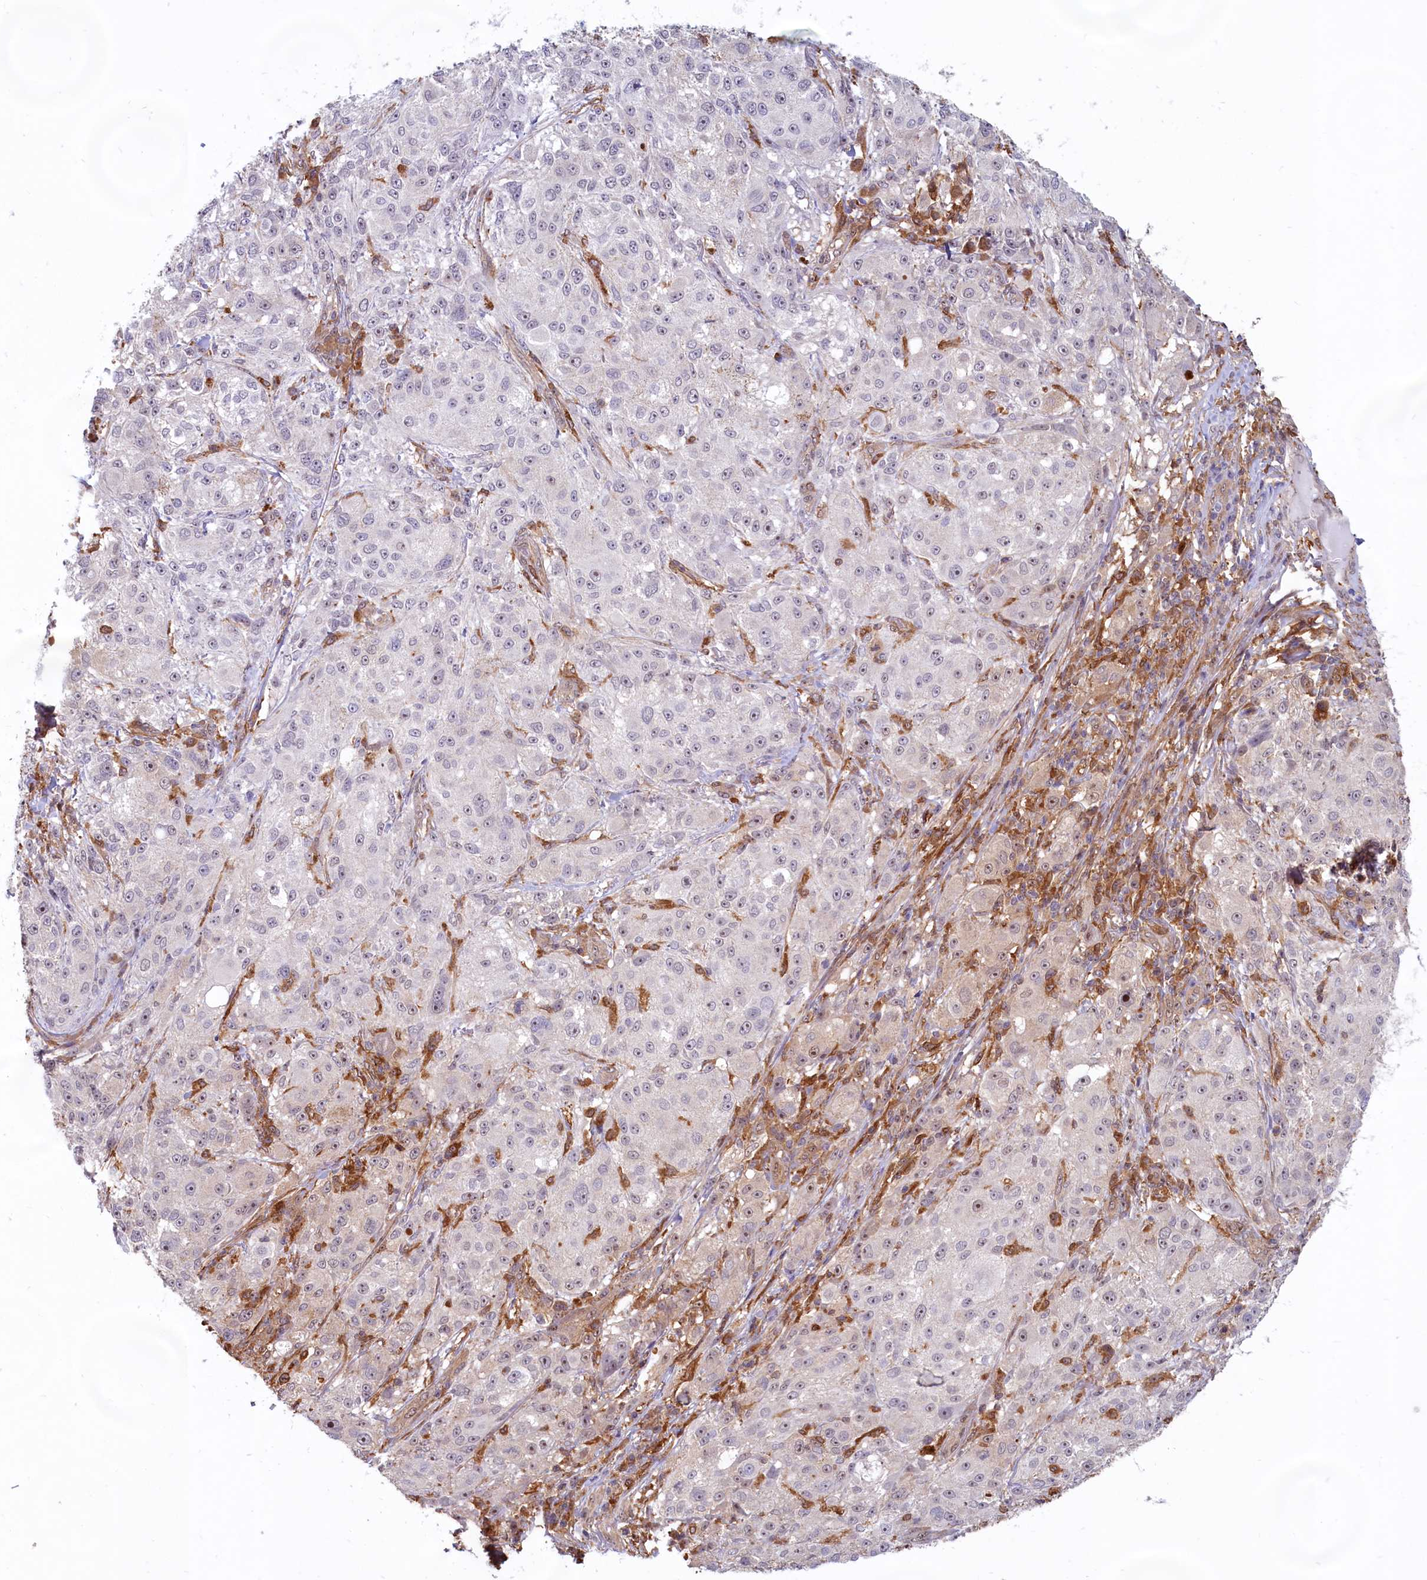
{"staining": {"intensity": "negative", "quantity": "none", "location": "none"}, "tissue": "melanoma", "cell_type": "Tumor cells", "image_type": "cancer", "snomed": [{"axis": "morphology", "description": "Necrosis, NOS"}, {"axis": "morphology", "description": "Malignant melanoma, NOS"}, {"axis": "topography", "description": "Skin"}], "caption": "IHC photomicrograph of neoplastic tissue: human malignant melanoma stained with DAB (3,3'-diaminobenzidine) reveals no significant protein expression in tumor cells.", "gene": "C1D", "patient": {"sex": "female", "age": 87}}